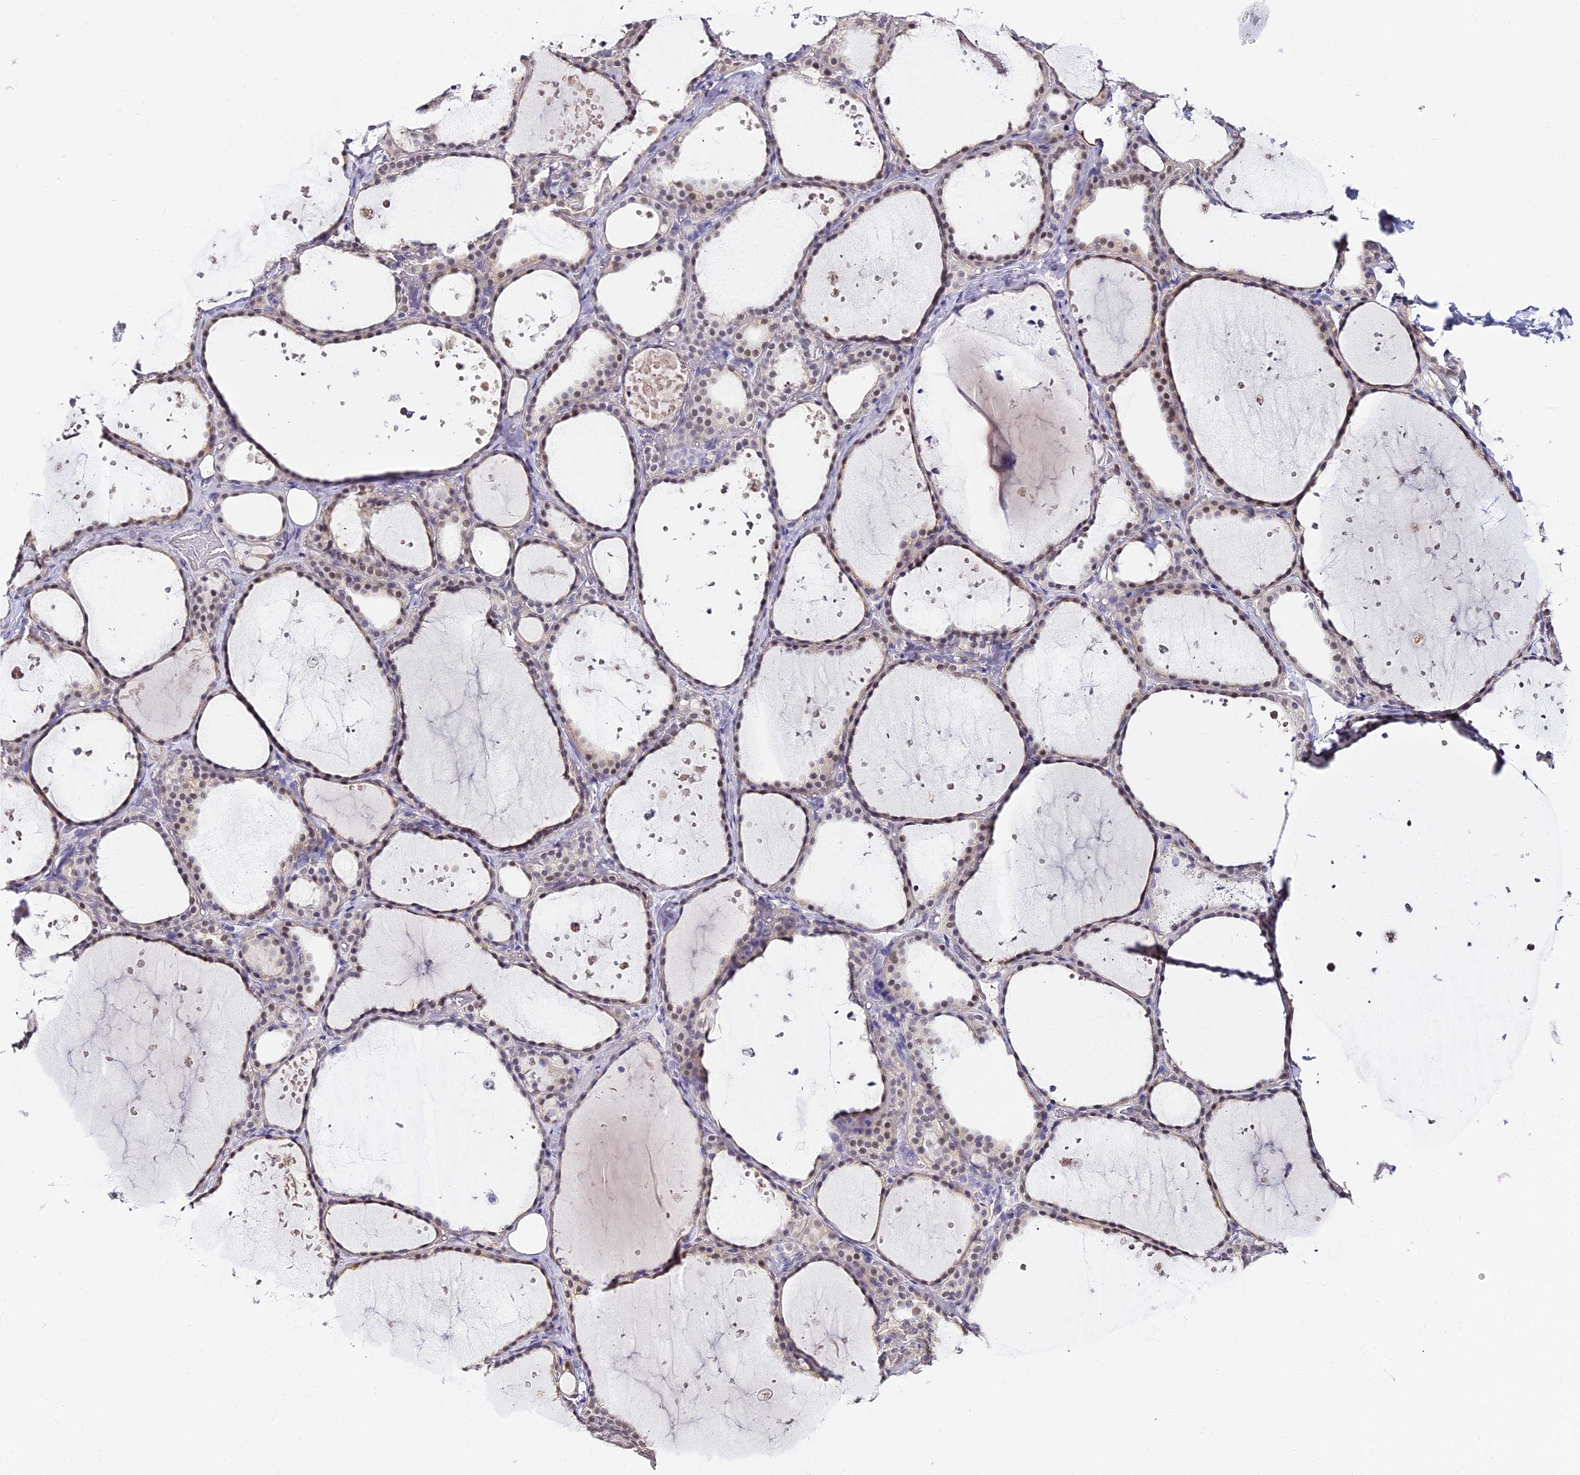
{"staining": {"intensity": "weak", "quantity": ">75%", "location": "nuclear"}, "tissue": "thyroid gland", "cell_type": "Glandular cells", "image_type": "normal", "snomed": [{"axis": "morphology", "description": "Normal tissue, NOS"}, {"axis": "topography", "description": "Thyroid gland"}], "caption": "DAB (3,3'-diaminobenzidine) immunohistochemical staining of normal human thyroid gland displays weak nuclear protein positivity in approximately >75% of glandular cells.", "gene": "ABHD14A", "patient": {"sex": "female", "age": 44}}